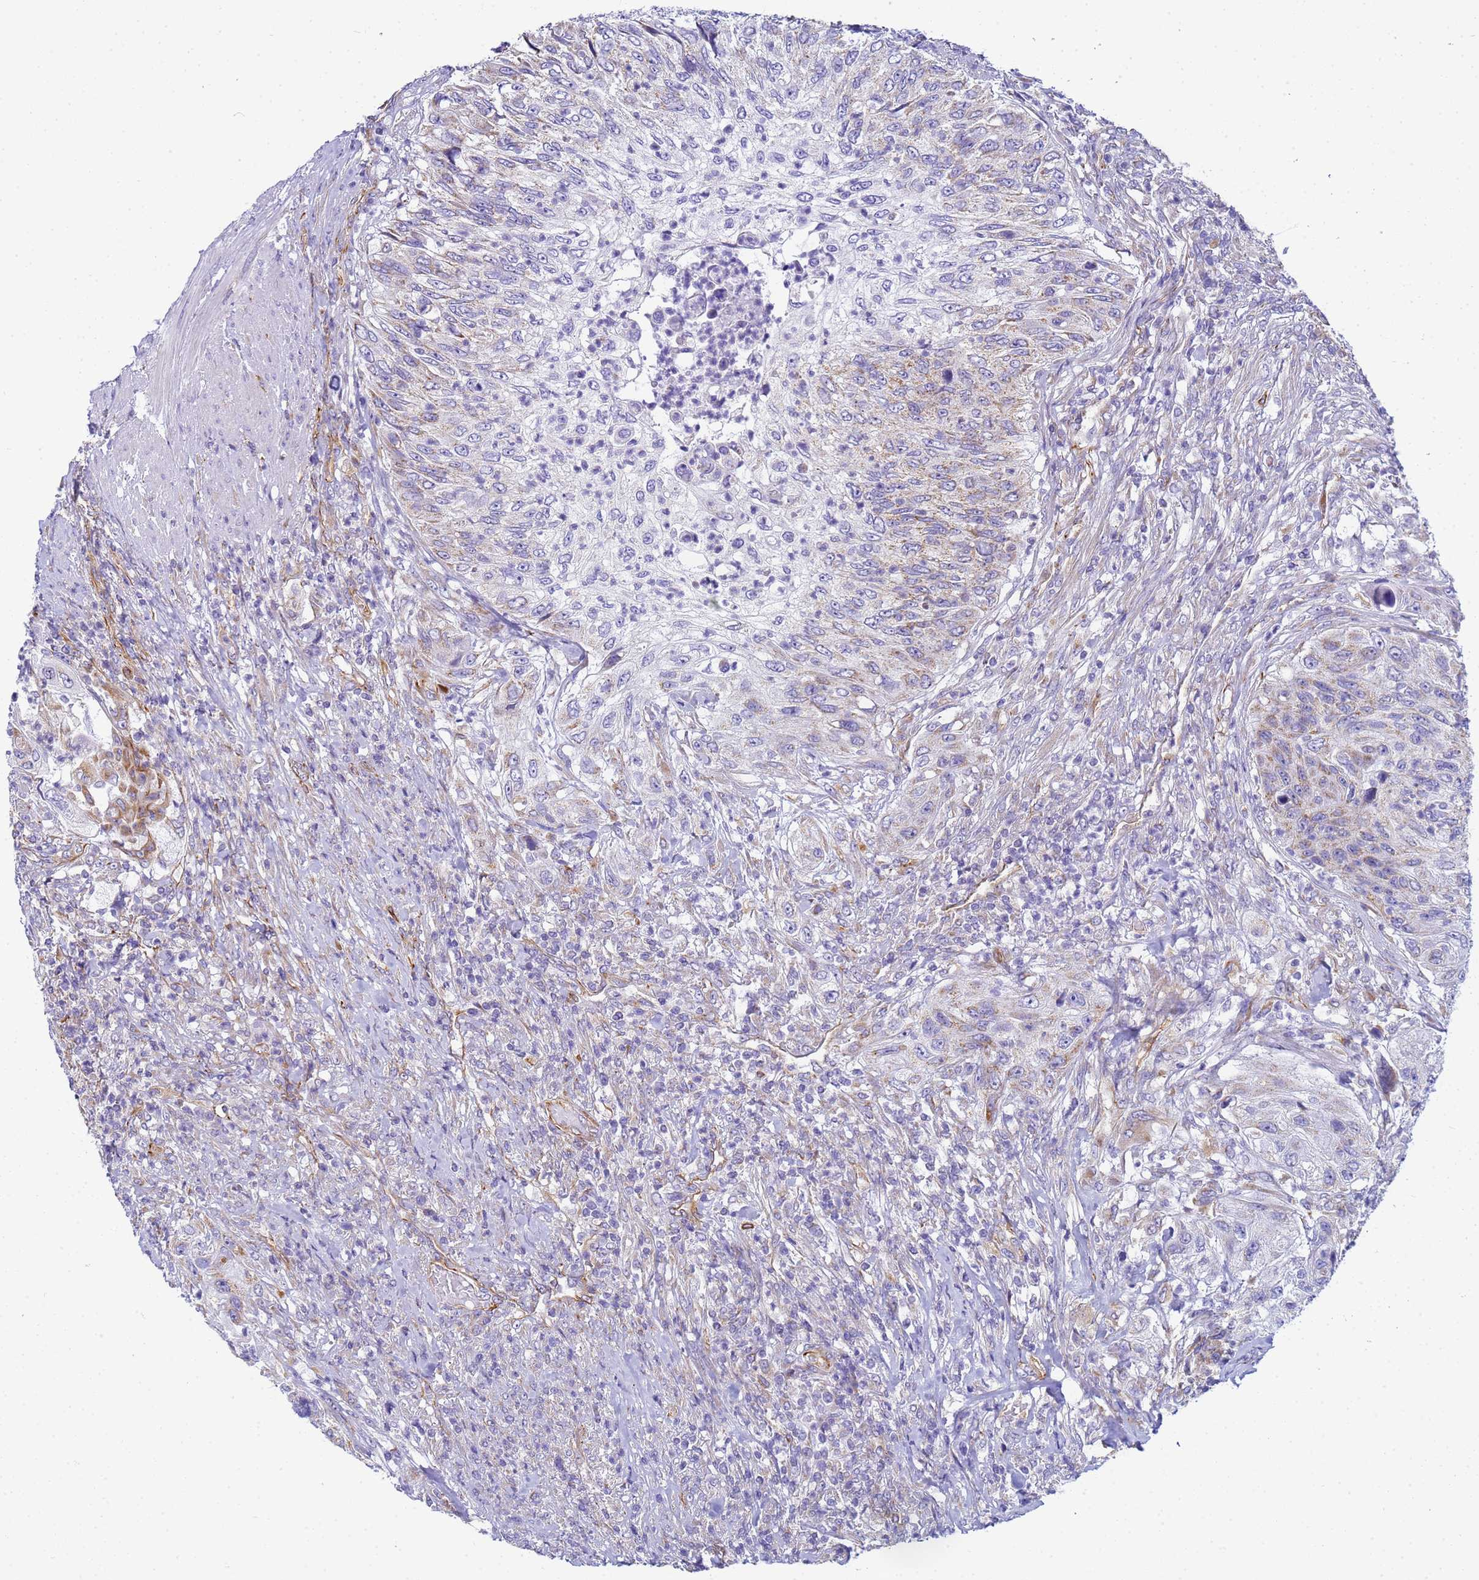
{"staining": {"intensity": "weak", "quantity": "25%-75%", "location": "cytoplasmic/membranous"}, "tissue": "urothelial cancer", "cell_type": "Tumor cells", "image_type": "cancer", "snomed": [{"axis": "morphology", "description": "Urothelial carcinoma, High grade"}, {"axis": "topography", "description": "Urinary bladder"}], "caption": "Immunohistochemistry of human high-grade urothelial carcinoma exhibits low levels of weak cytoplasmic/membranous expression in approximately 25%-75% of tumor cells.", "gene": "UBXN2B", "patient": {"sex": "female", "age": 60}}